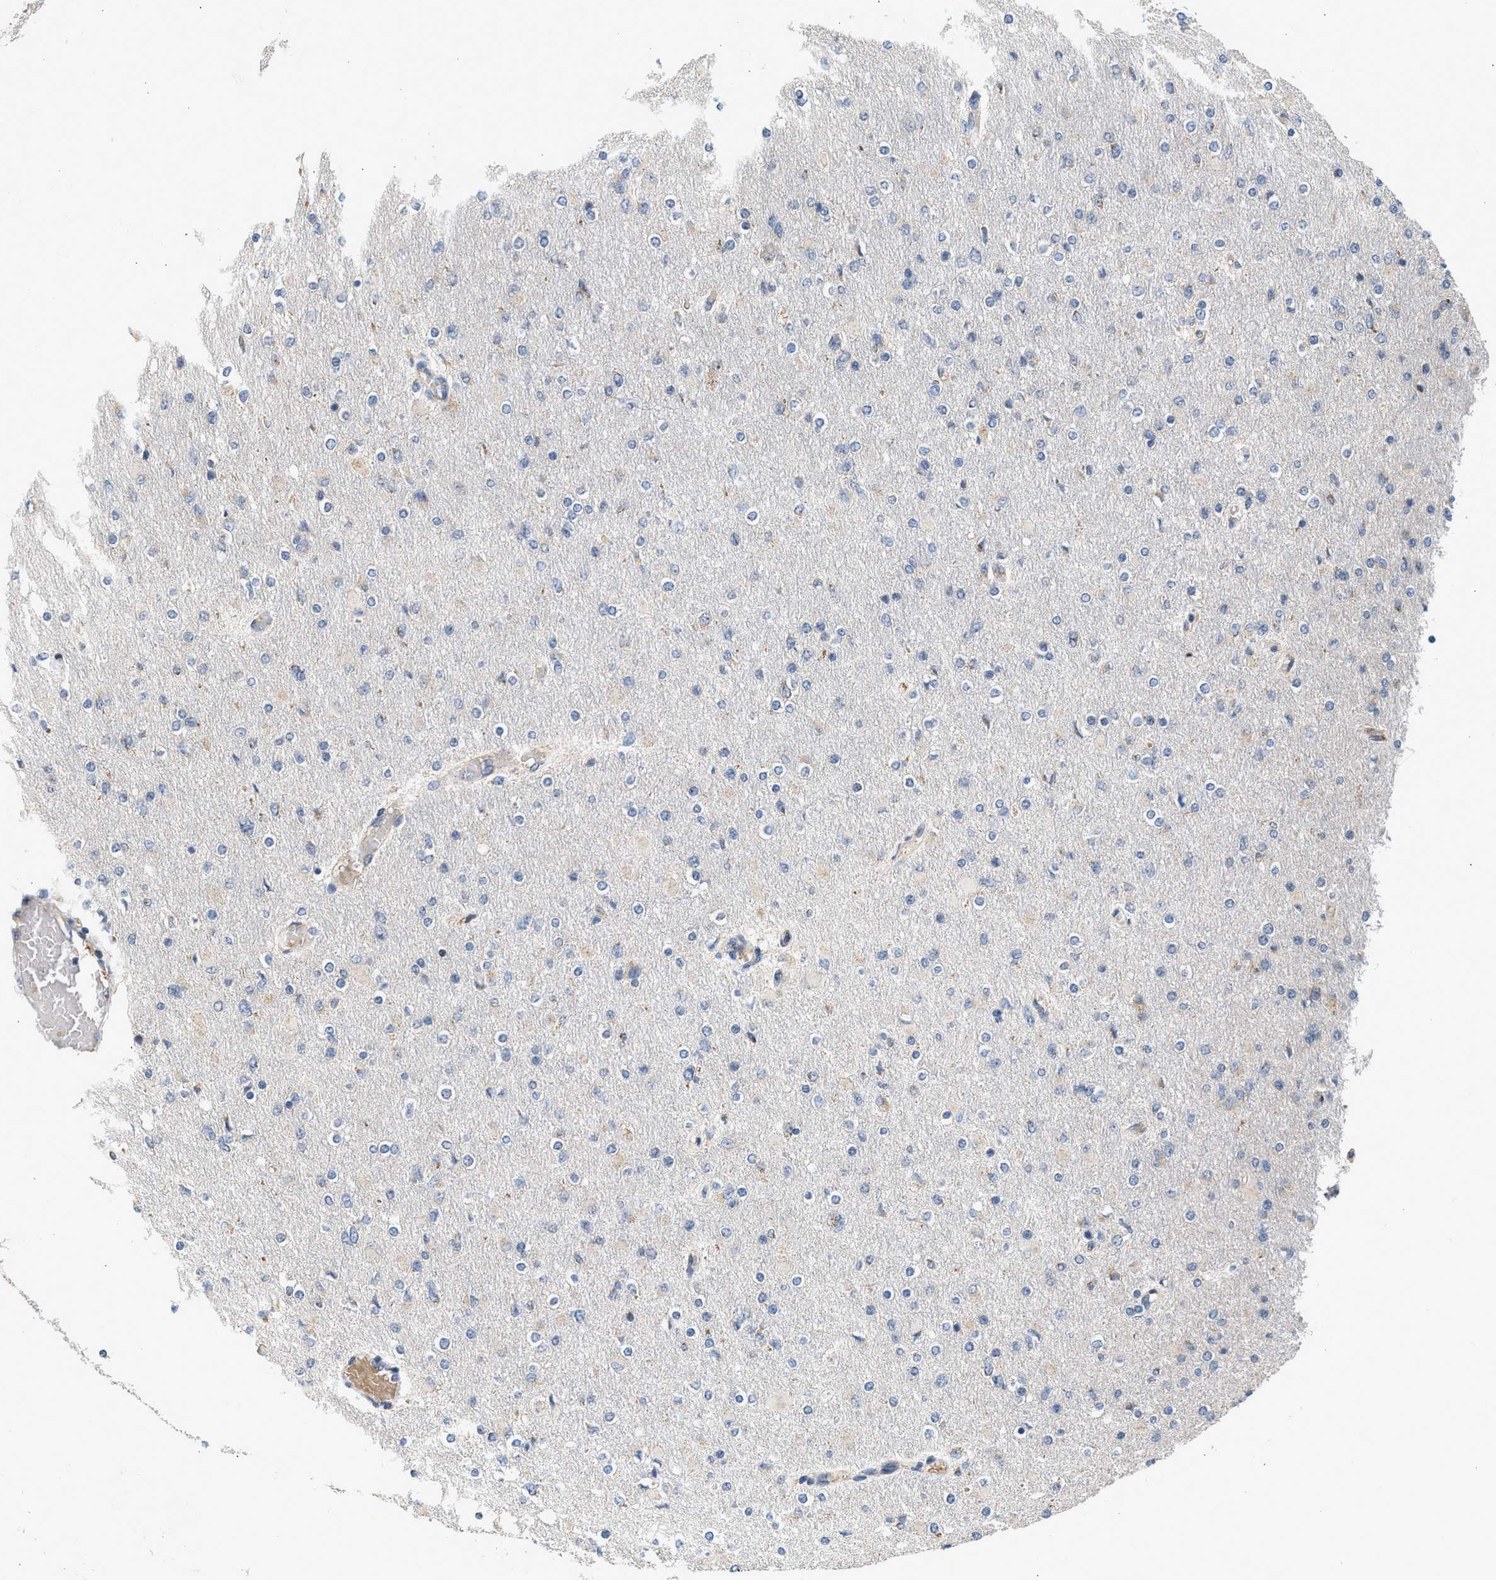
{"staining": {"intensity": "negative", "quantity": "none", "location": "none"}, "tissue": "glioma", "cell_type": "Tumor cells", "image_type": "cancer", "snomed": [{"axis": "morphology", "description": "Glioma, malignant, High grade"}, {"axis": "topography", "description": "Cerebral cortex"}], "caption": "Protein analysis of glioma shows no significant expression in tumor cells.", "gene": "PIM1", "patient": {"sex": "female", "age": 36}}